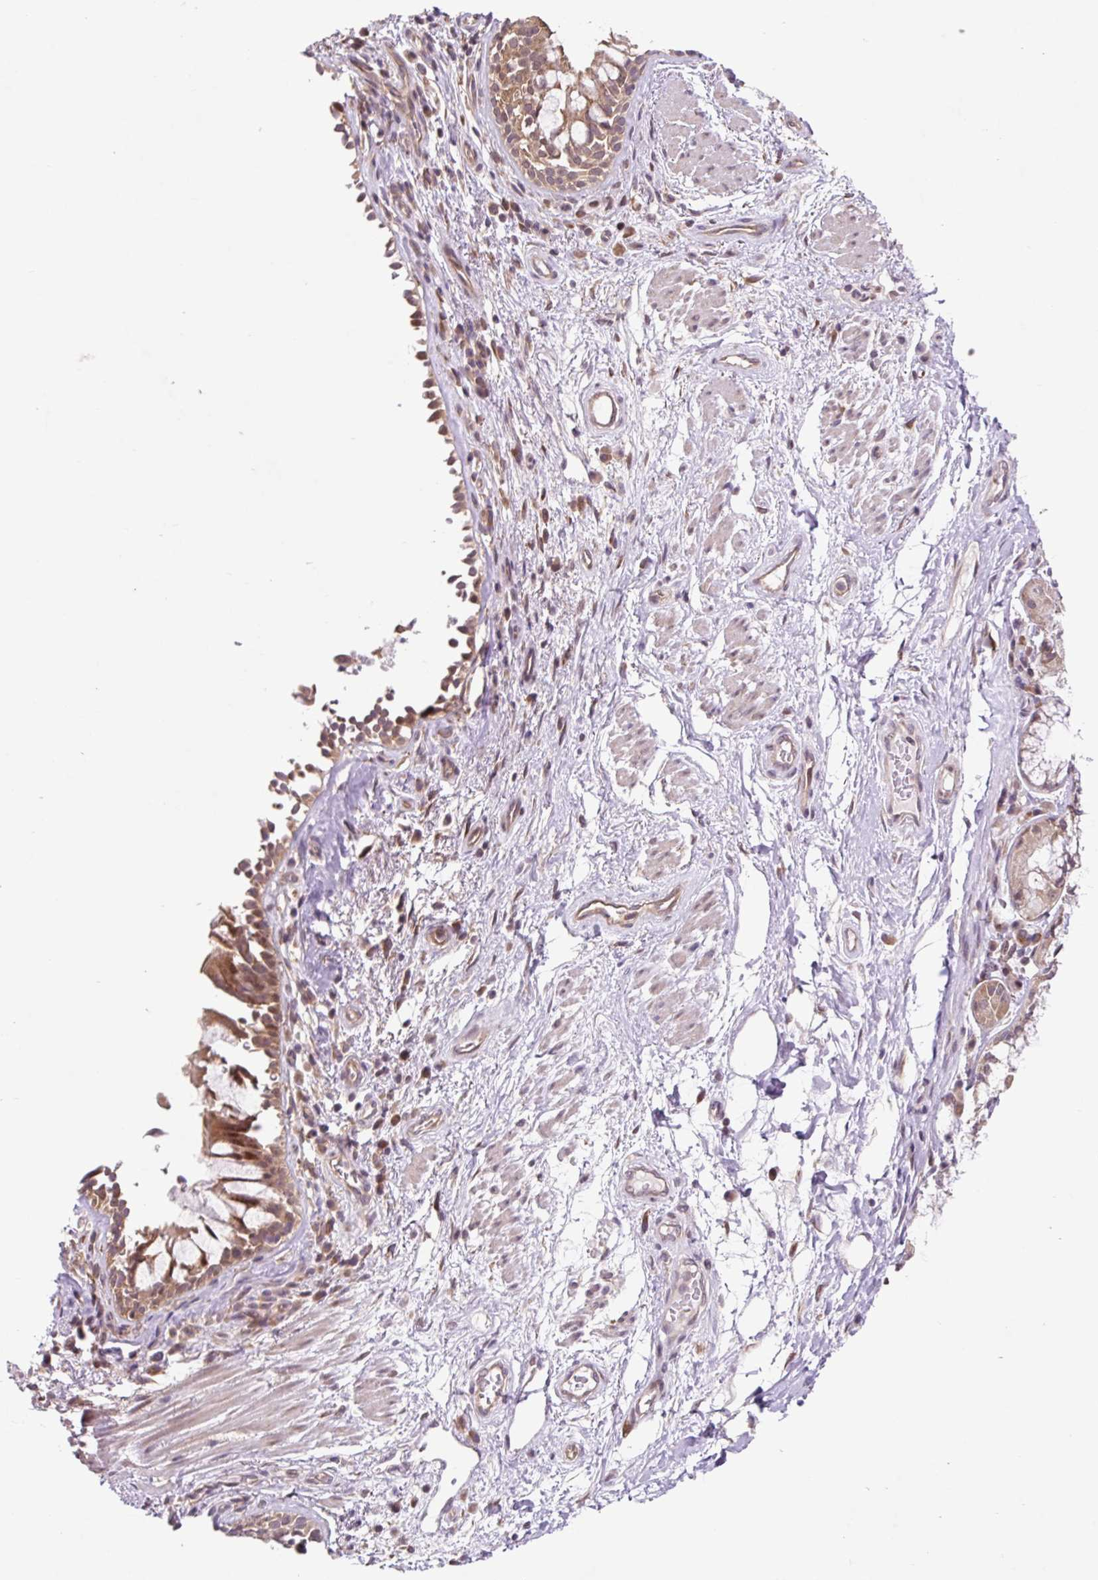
{"staining": {"intensity": "negative", "quantity": "none", "location": "none"}, "tissue": "soft tissue", "cell_type": "Chondrocytes", "image_type": "normal", "snomed": [{"axis": "morphology", "description": "Normal tissue, NOS"}, {"axis": "topography", "description": "Cartilage tissue"}, {"axis": "topography", "description": "Bronchus"}], "caption": "Immunohistochemistry micrograph of benign soft tissue: human soft tissue stained with DAB (3,3'-diaminobenzidine) reveals no significant protein positivity in chondrocytes.", "gene": "HFE", "patient": {"sex": "male", "age": 64}}